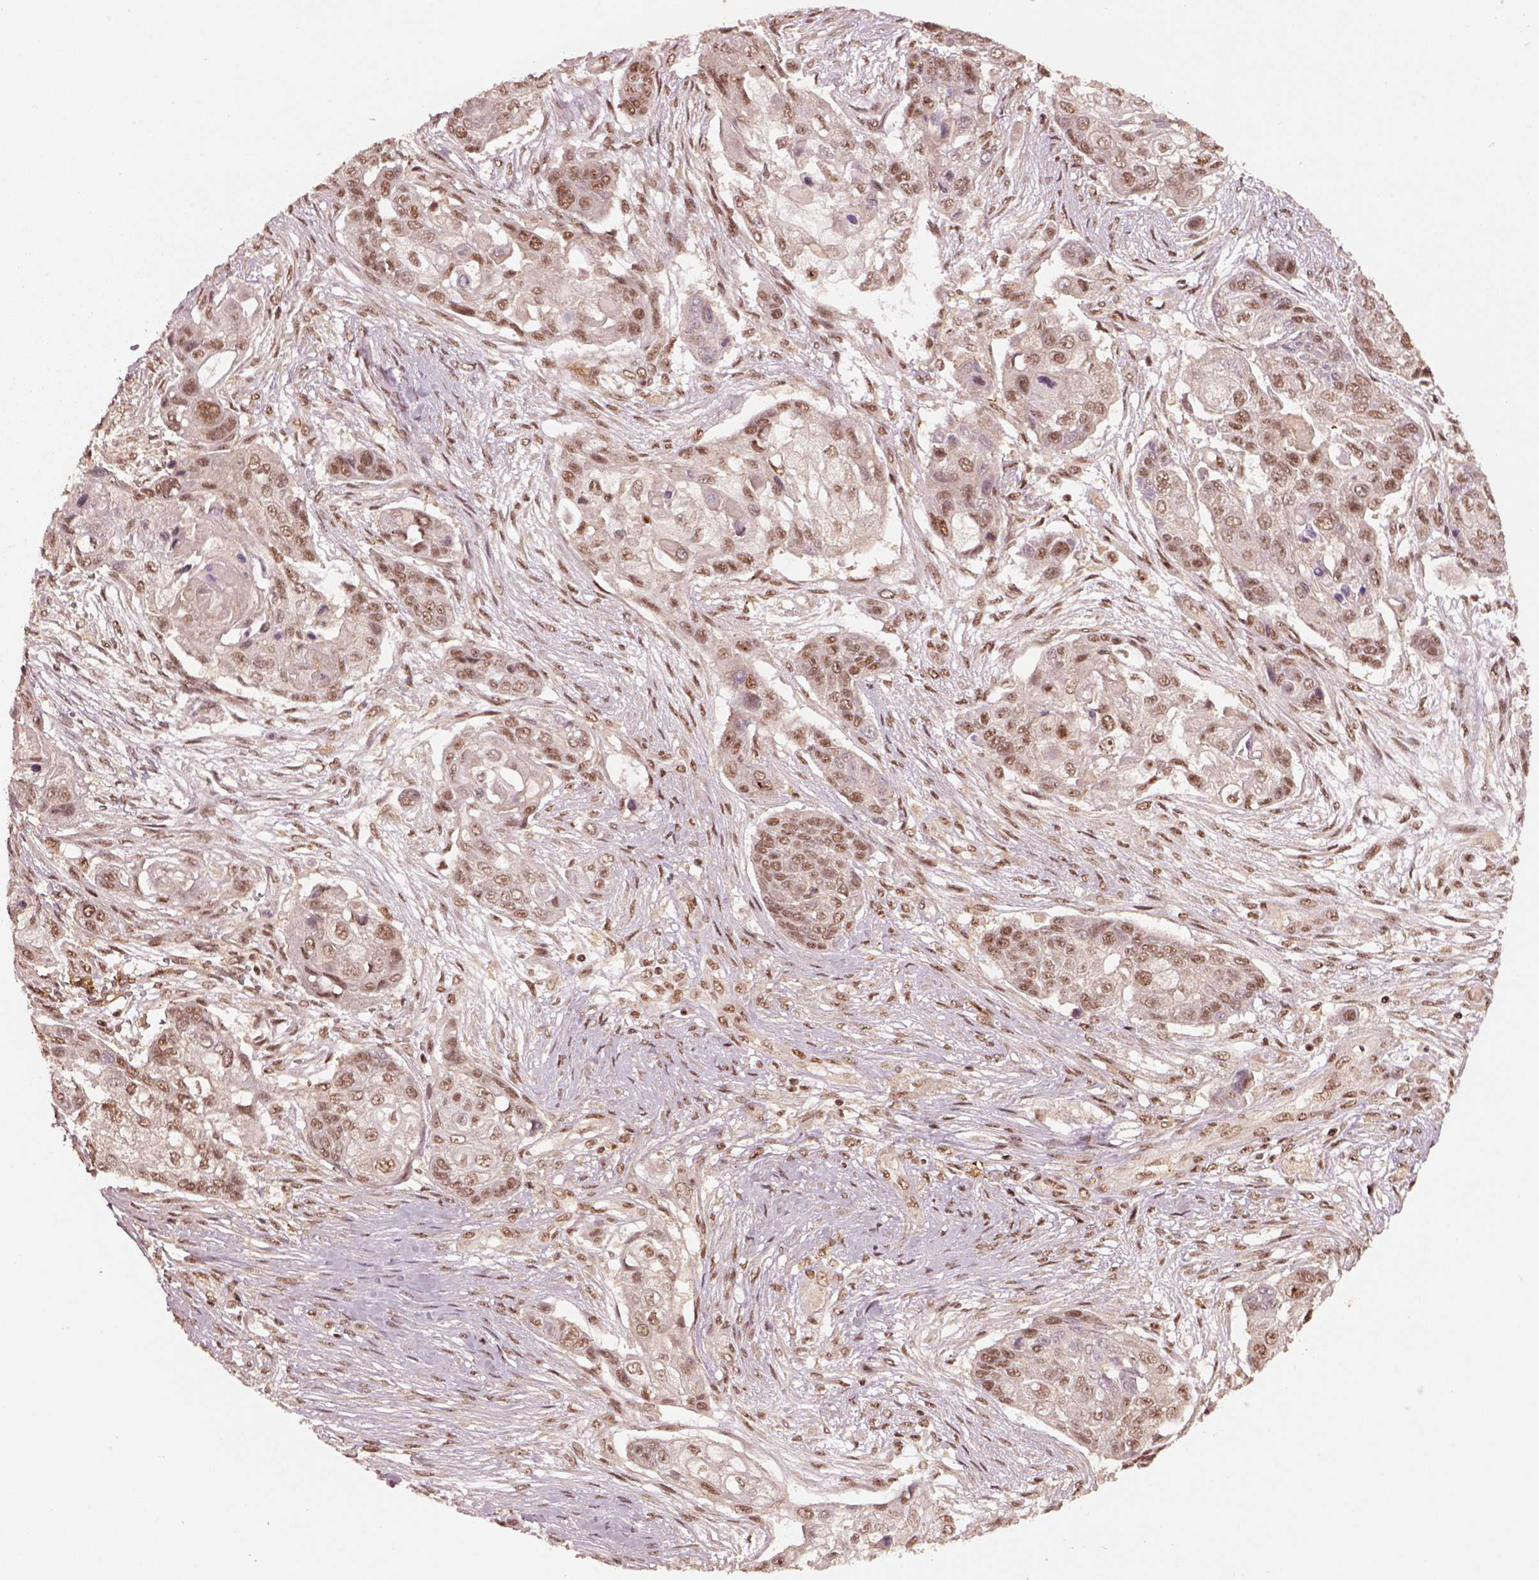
{"staining": {"intensity": "moderate", "quantity": ">75%", "location": "nuclear"}, "tissue": "lung cancer", "cell_type": "Tumor cells", "image_type": "cancer", "snomed": [{"axis": "morphology", "description": "Squamous cell carcinoma, NOS"}, {"axis": "topography", "description": "Lung"}], "caption": "The photomicrograph displays staining of lung cancer (squamous cell carcinoma), revealing moderate nuclear protein staining (brown color) within tumor cells. The staining was performed using DAB to visualize the protein expression in brown, while the nuclei were stained in blue with hematoxylin (Magnification: 20x).", "gene": "BRD9", "patient": {"sex": "male", "age": 69}}